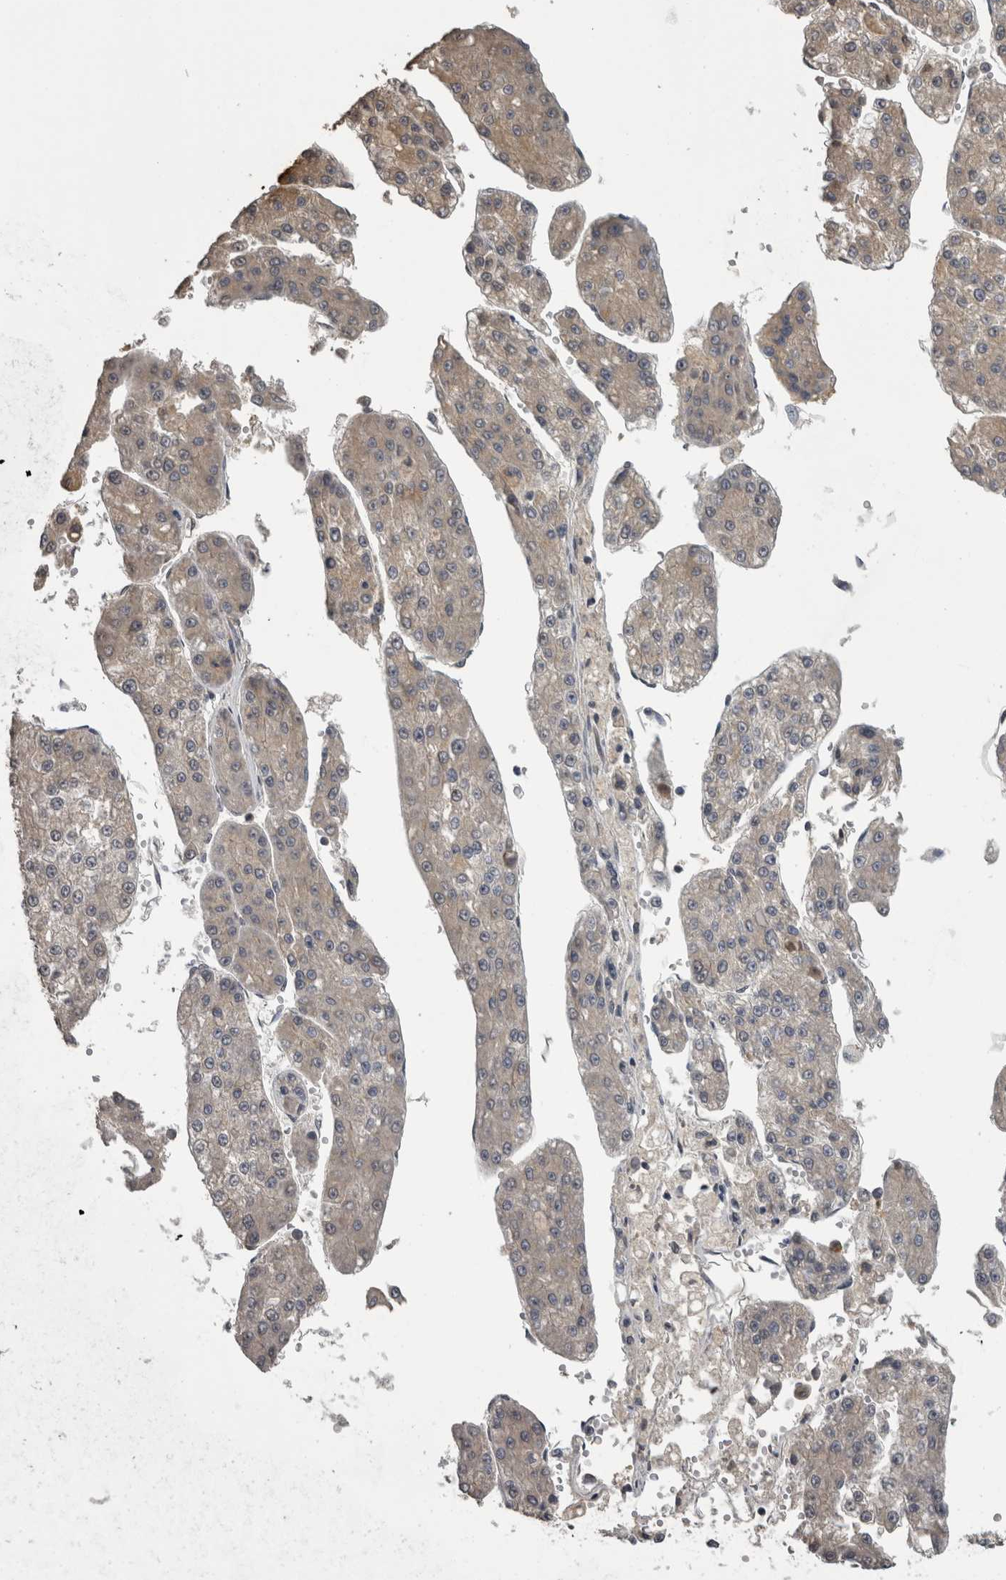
{"staining": {"intensity": "weak", "quantity": "<25%", "location": "cytoplasmic/membranous"}, "tissue": "liver cancer", "cell_type": "Tumor cells", "image_type": "cancer", "snomed": [{"axis": "morphology", "description": "Carcinoma, Hepatocellular, NOS"}, {"axis": "topography", "description": "Liver"}], "caption": "The photomicrograph reveals no significant staining in tumor cells of hepatocellular carcinoma (liver).", "gene": "PIK3AP1", "patient": {"sex": "female", "age": 73}}